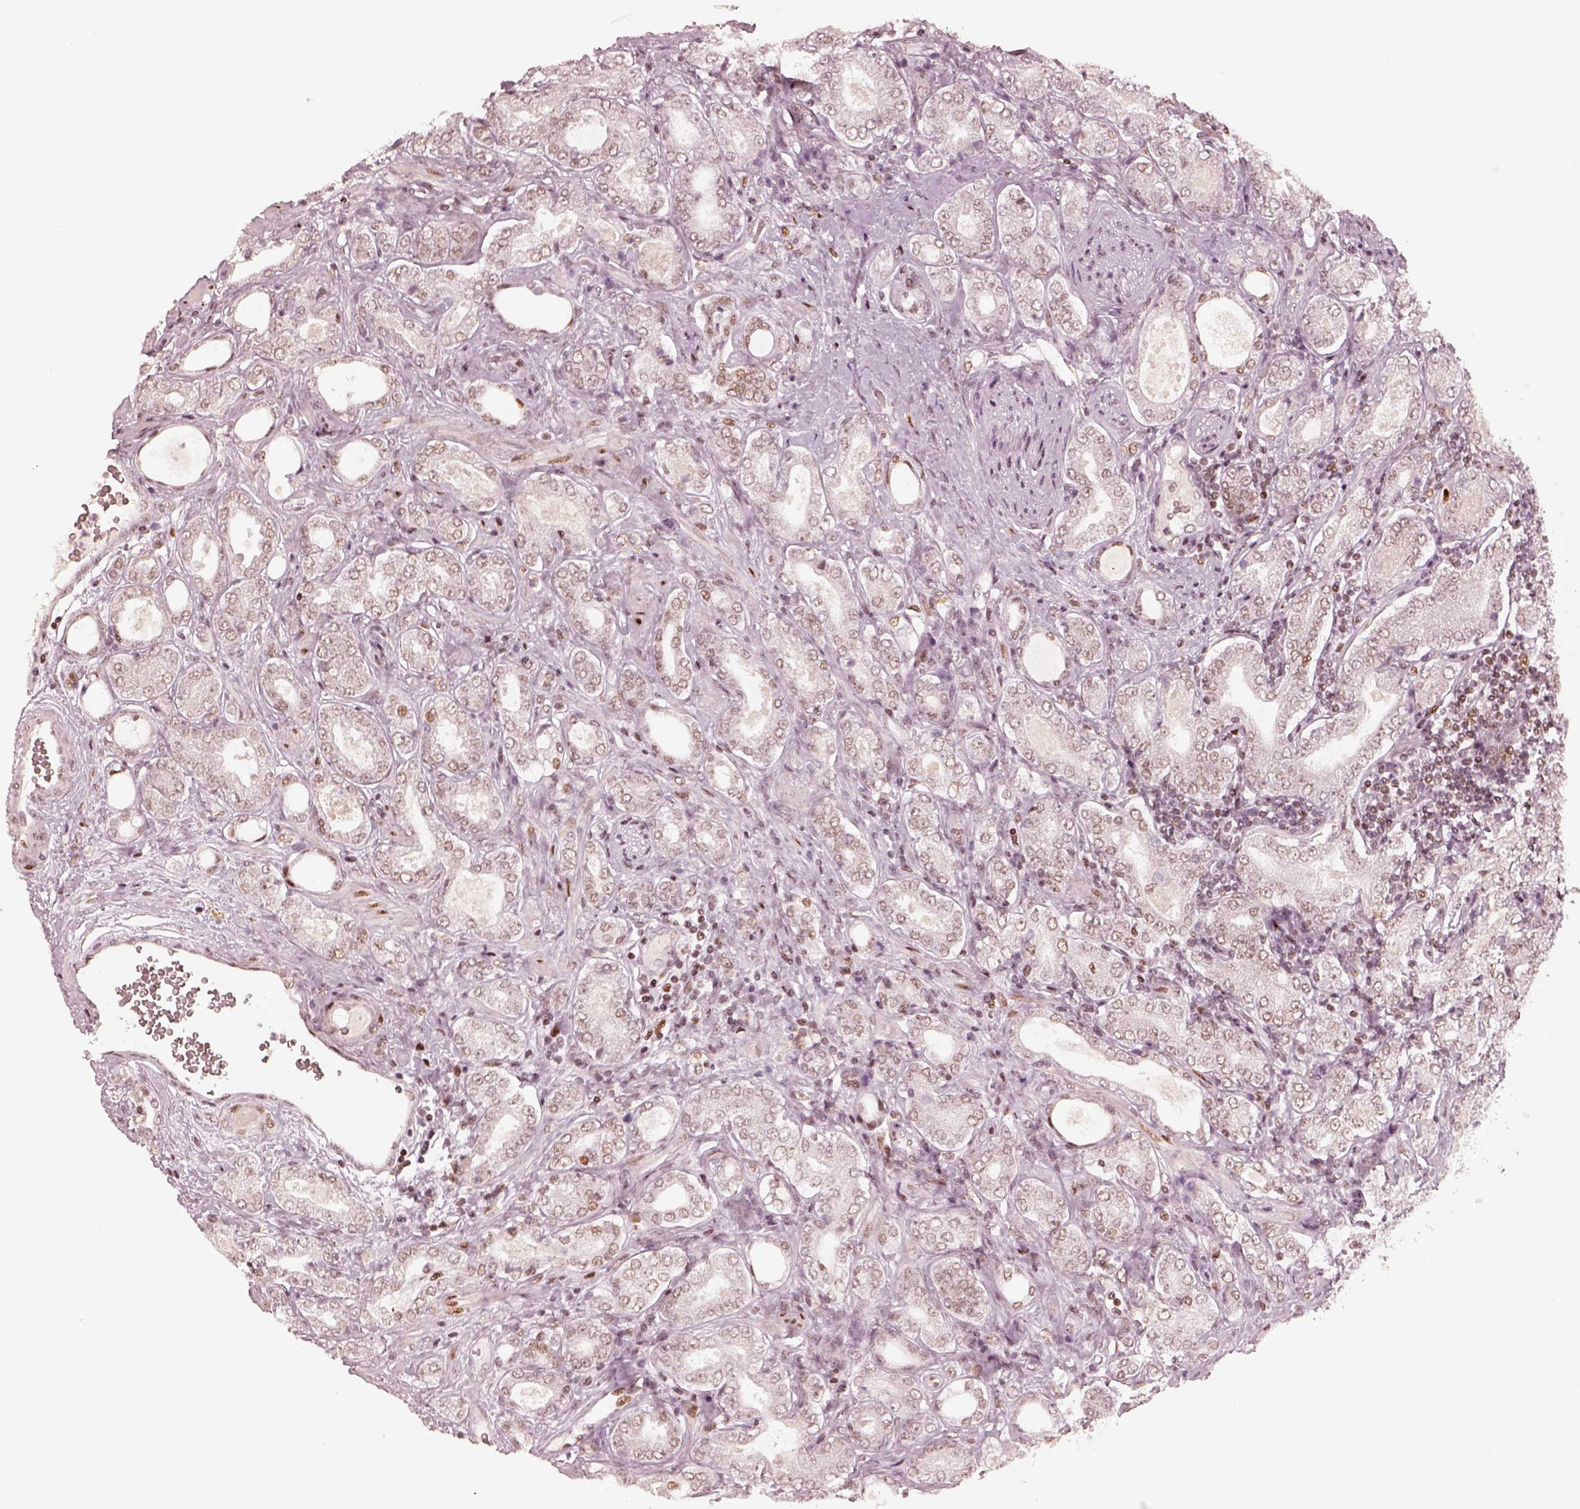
{"staining": {"intensity": "moderate", "quantity": "<25%", "location": "nuclear"}, "tissue": "prostate cancer", "cell_type": "Tumor cells", "image_type": "cancer", "snomed": [{"axis": "morphology", "description": "Adenocarcinoma, NOS"}, {"axis": "topography", "description": "Prostate"}], "caption": "An image of human prostate cancer stained for a protein shows moderate nuclear brown staining in tumor cells.", "gene": "HNRNPC", "patient": {"sex": "male", "age": 64}}